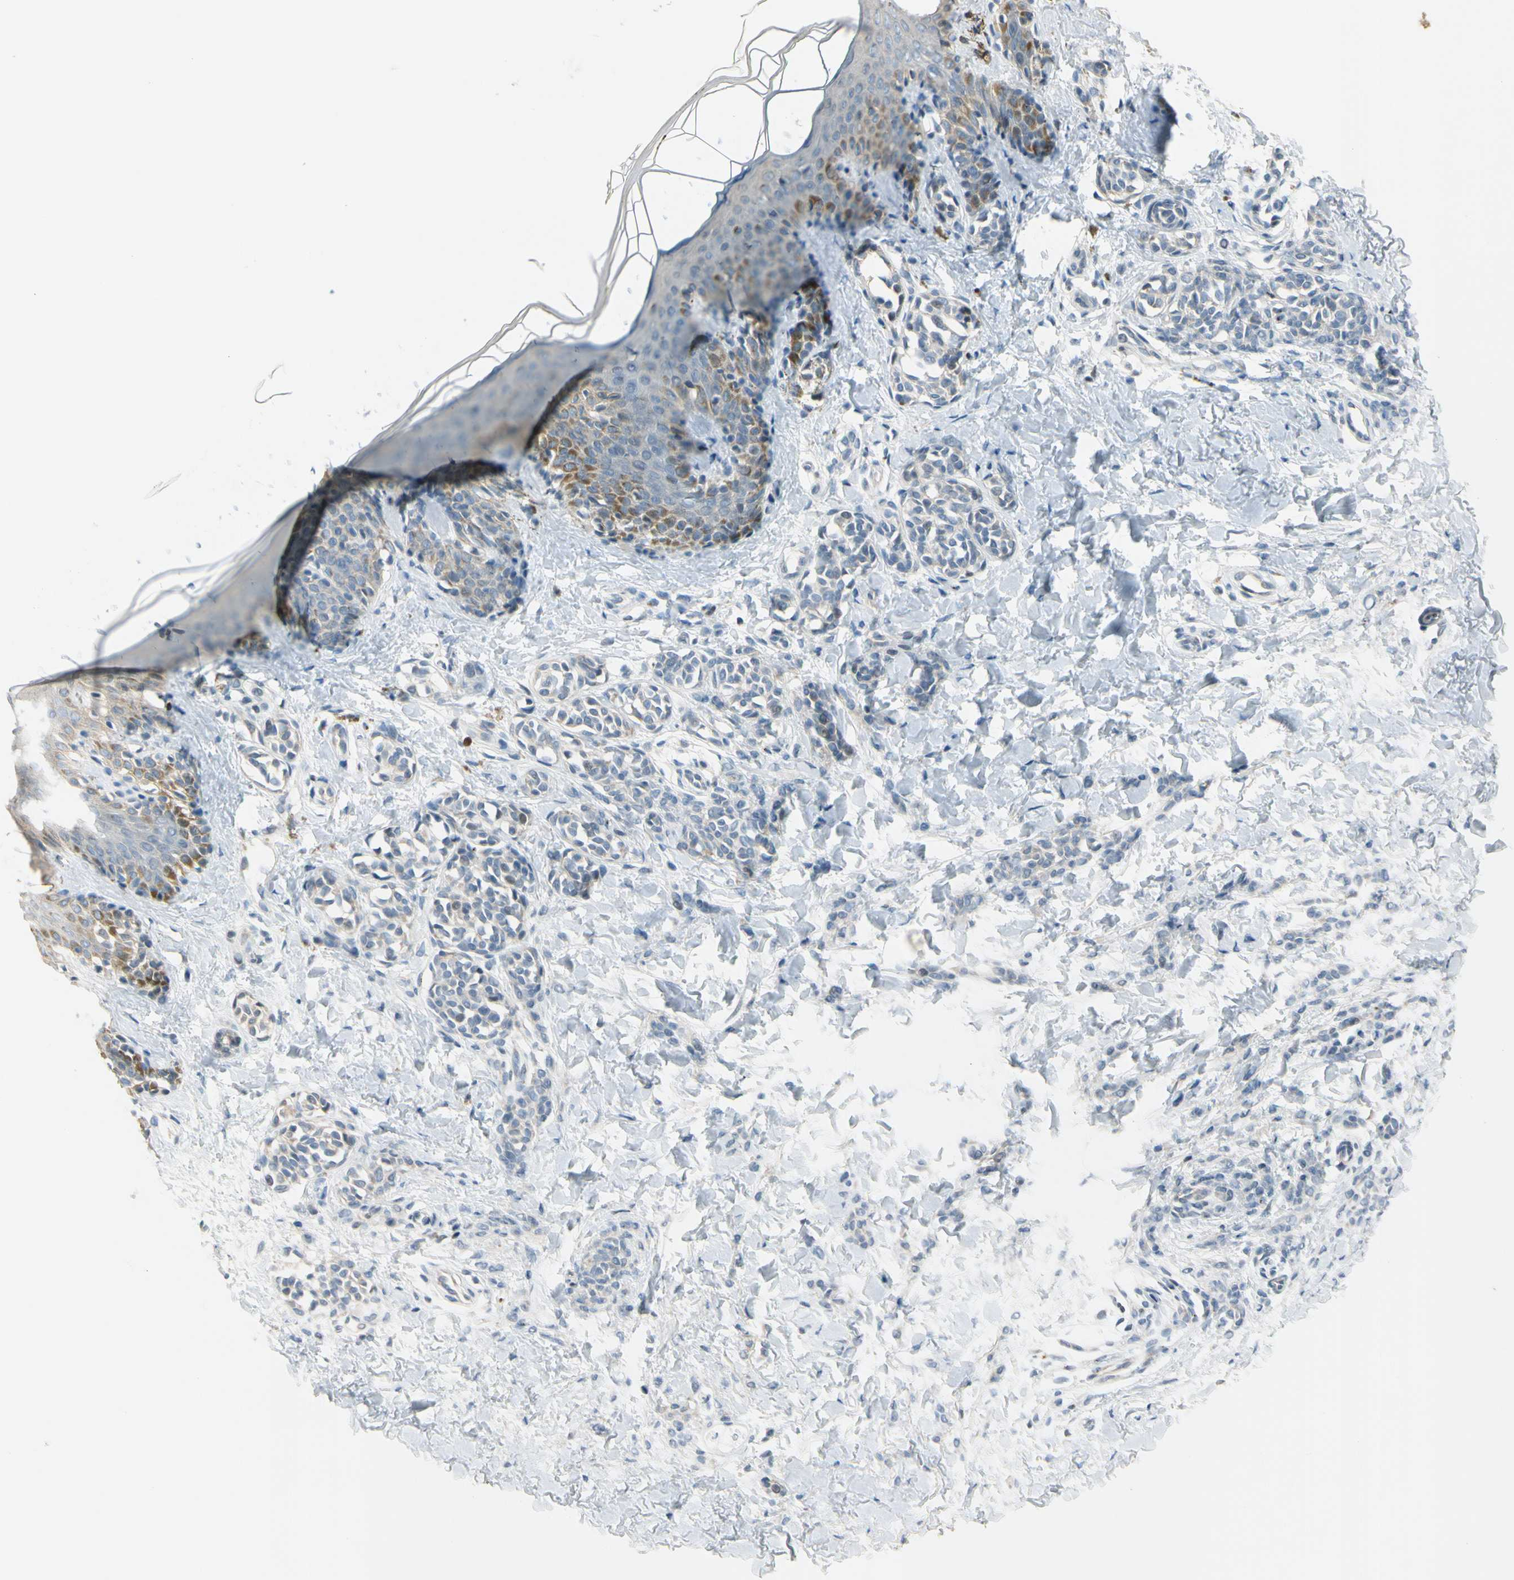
{"staining": {"intensity": "negative", "quantity": "none", "location": "none"}, "tissue": "skin", "cell_type": "Fibroblasts", "image_type": "normal", "snomed": [{"axis": "morphology", "description": "Normal tissue, NOS"}, {"axis": "topography", "description": "Skin"}], "caption": "Fibroblasts show no significant positivity in unremarkable skin.", "gene": "B4GALNT1", "patient": {"sex": "male", "age": 16}}